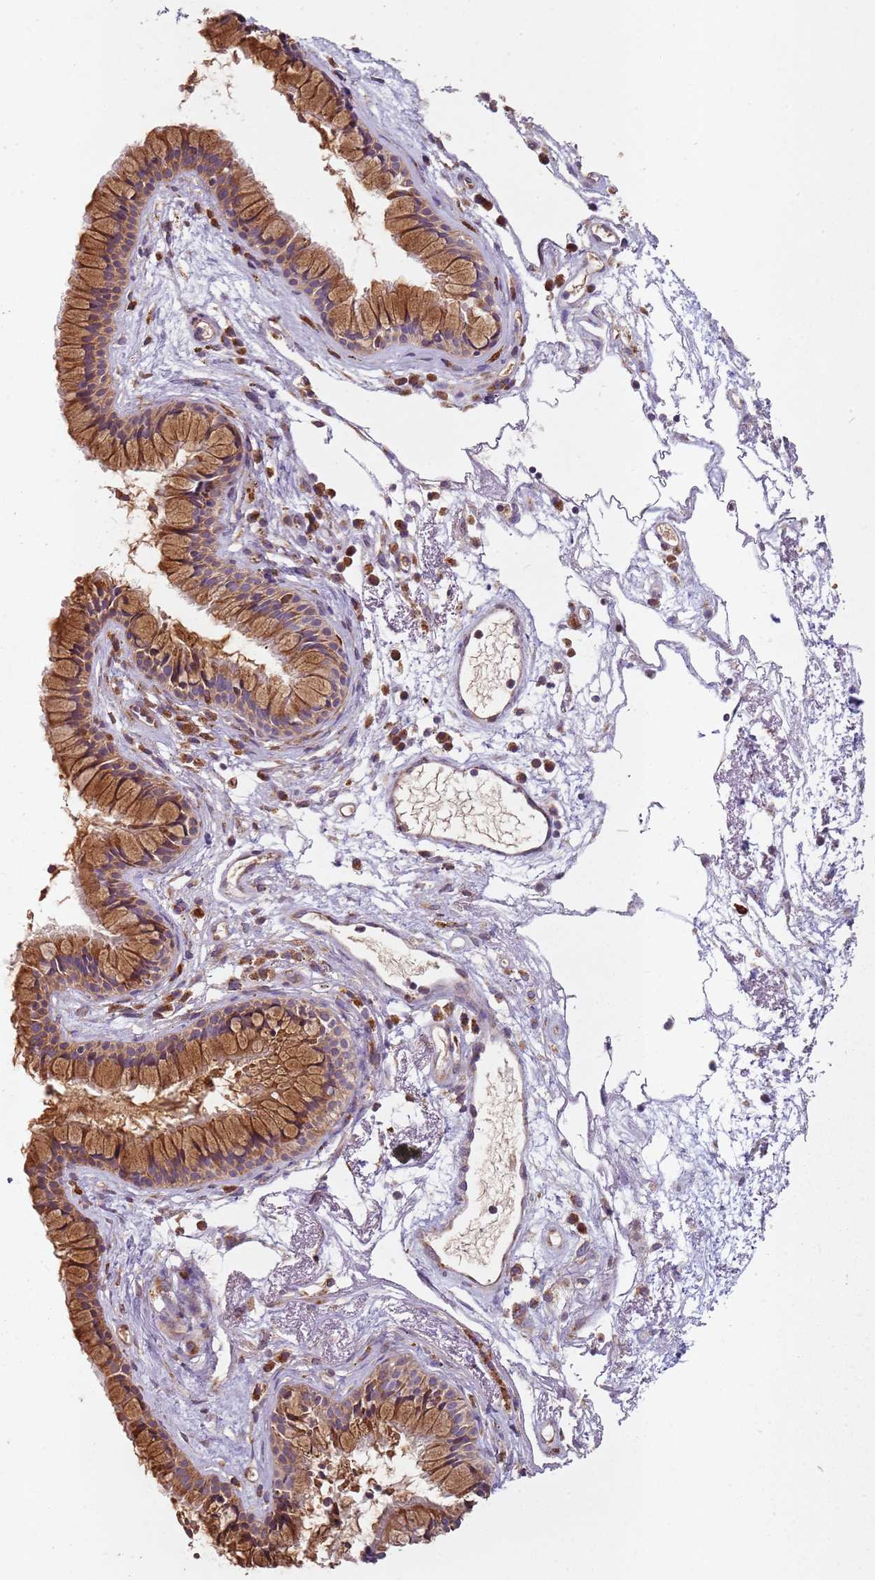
{"staining": {"intensity": "moderate", "quantity": ">75%", "location": "cytoplasmic/membranous"}, "tissue": "nasopharynx", "cell_type": "Respiratory epithelial cells", "image_type": "normal", "snomed": [{"axis": "morphology", "description": "Normal tissue, NOS"}, {"axis": "topography", "description": "Nasopharynx"}], "caption": "Immunohistochemical staining of unremarkable nasopharynx reveals moderate cytoplasmic/membranous protein expression in about >75% of respiratory epithelial cells.", "gene": "ARFRP1", "patient": {"sex": "male", "age": 82}}